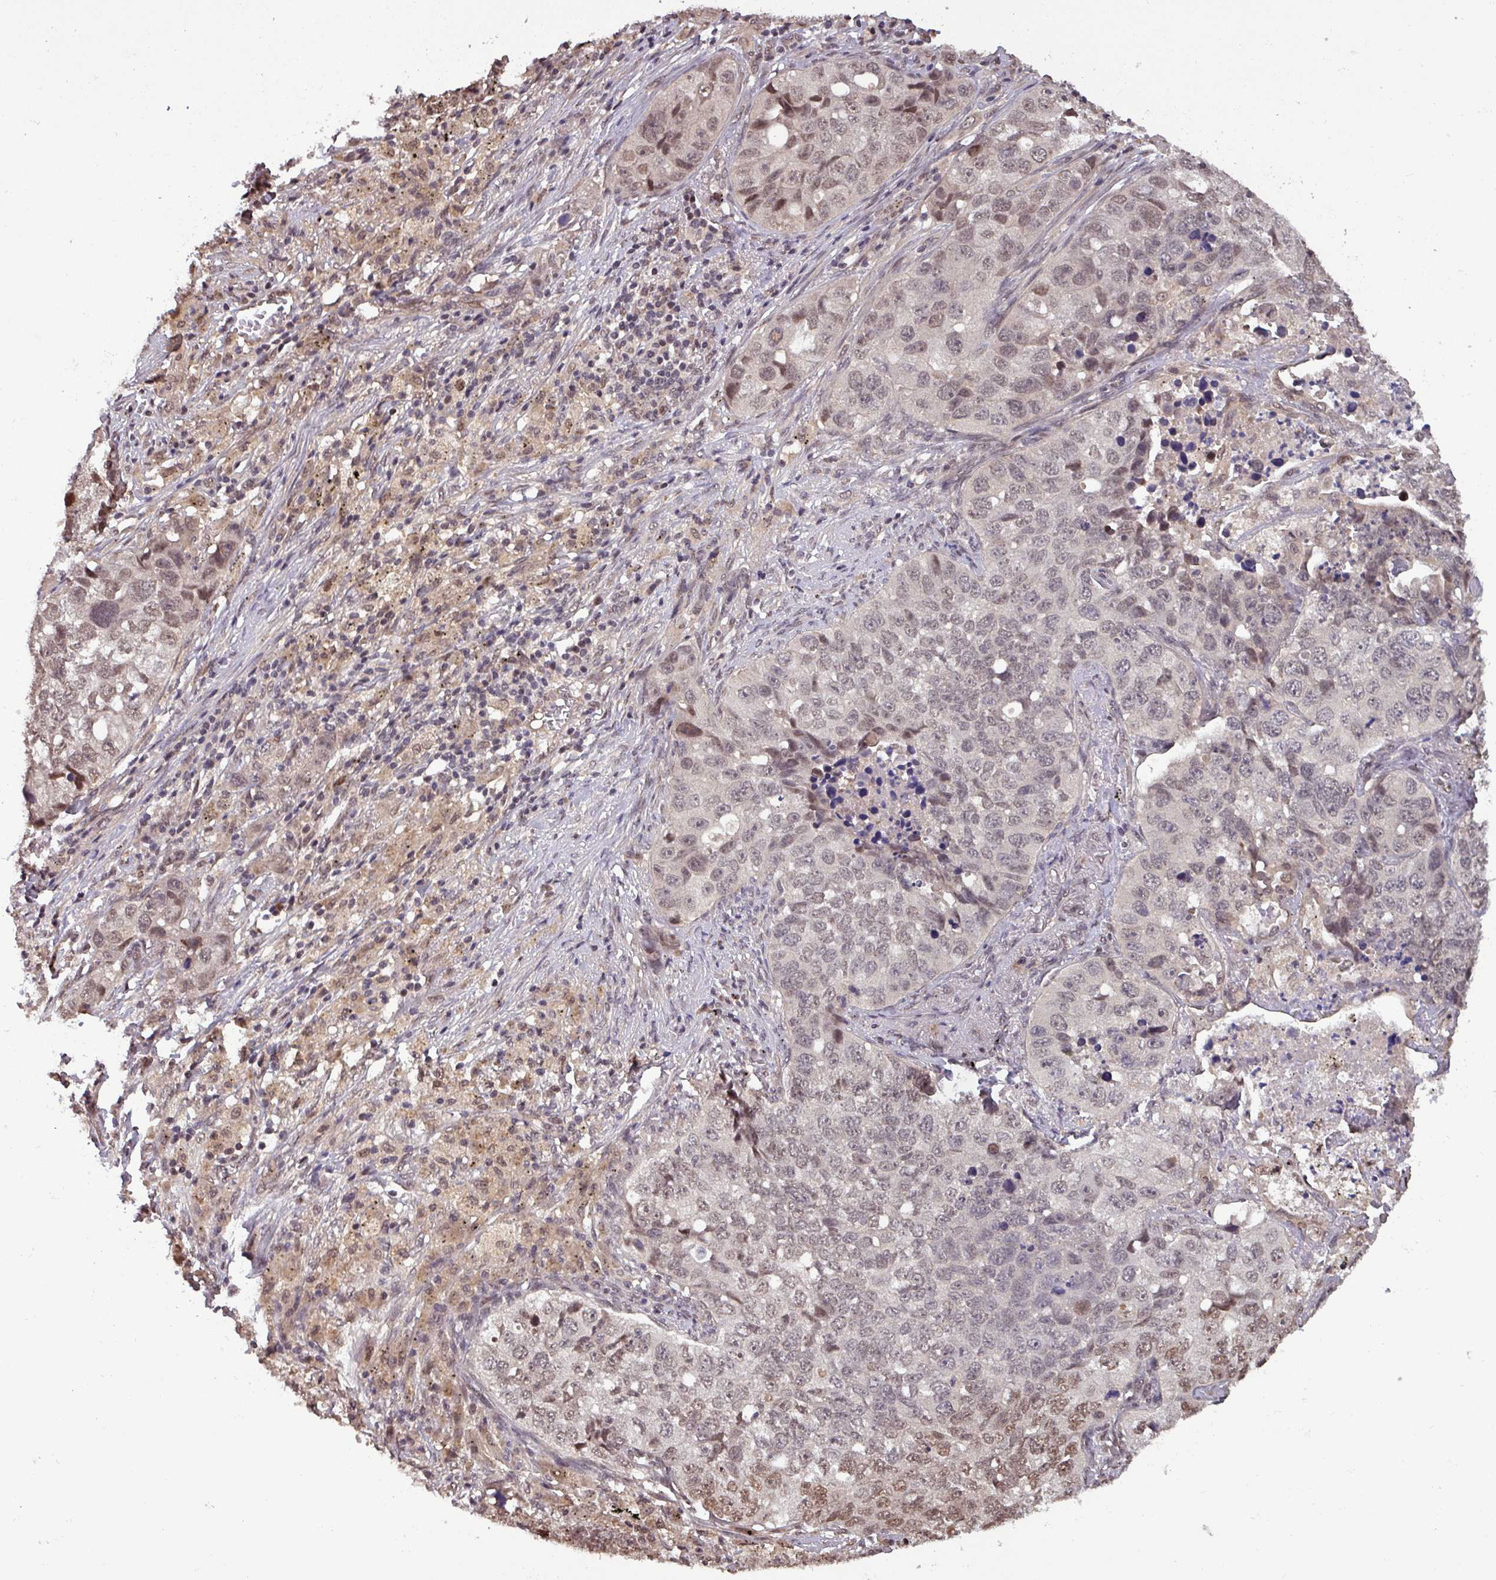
{"staining": {"intensity": "moderate", "quantity": "<25%", "location": "nuclear"}, "tissue": "lung cancer", "cell_type": "Tumor cells", "image_type": "cancer", "snomed": [{"axis": "morphology", "description": "Squamous cell carcinoma, NOS"}, {"axis": "topography", "description": "Lung"}], "caption": "IHC micrograph of neoplastic tissue: human squamous cell carcinoma (lung) stained using IHC shows low levels of moderate protein expression localized specifically in the nuclear of tumor cells, appearing as a nuclear brown color.", "gene": "NOB1", "patient": {"sex": "male", "age": 60}}